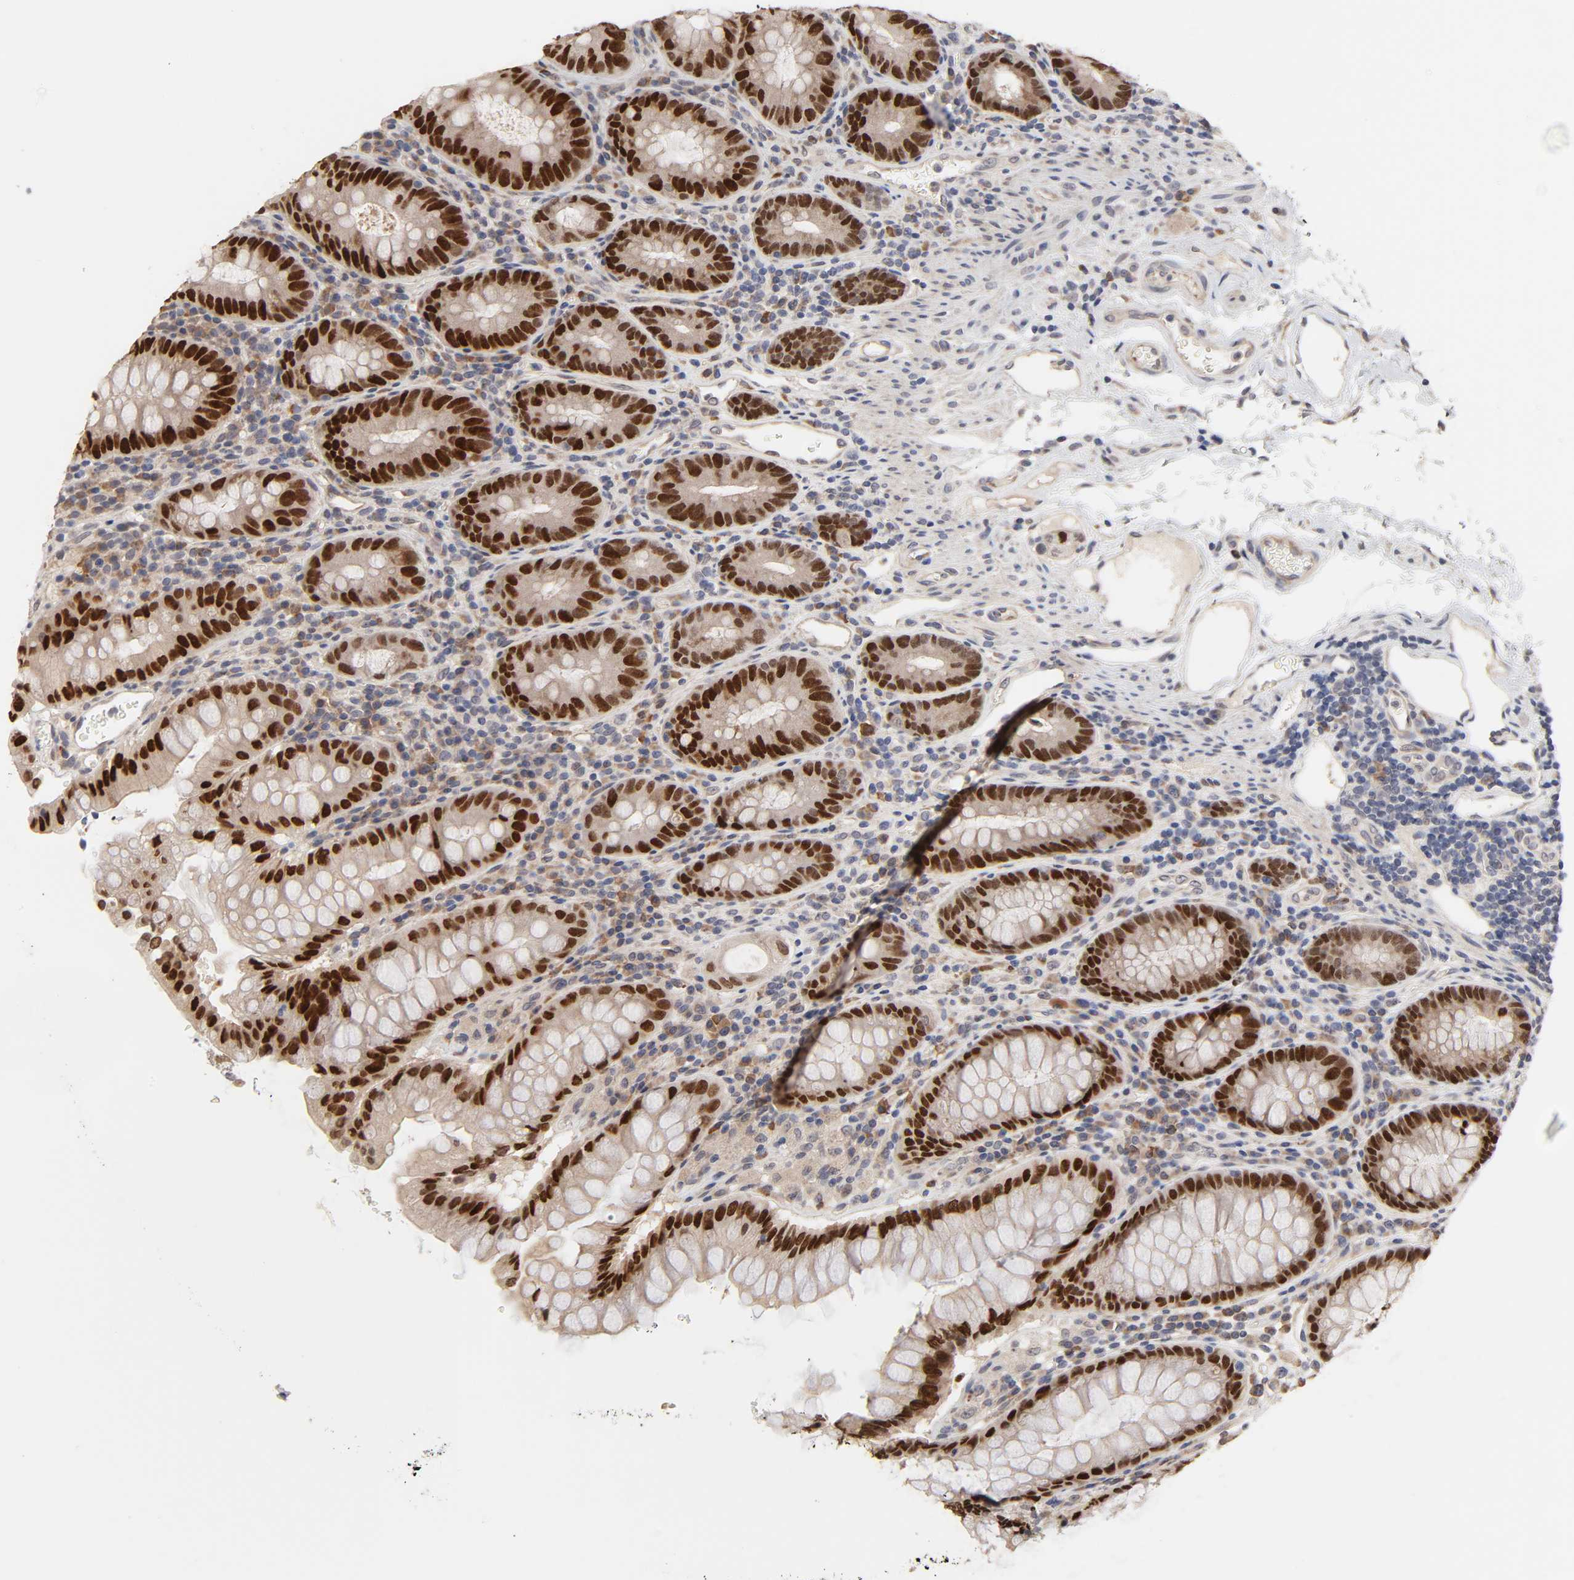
{"staining": {"intensity": "weak", "quantity": ">75%", "location": "cytoplasmic/membranous,nuclear"}, "tissue": "colon", "cell_type": "Endothelial cells", "image_type": "normal", "snomed": [{"axis": "morphology", "description": "Normal tissue, NOS"}, {"axis": "topography", "description": "Colon"}], "caption": "This image displays immunohistochemistry staining of unremarkable colon, with low weak cytoplasmic/membranous,nuclear positivity in about >75% of endothelial cells.", "gene": "HNF4A", "patient": {"sex": "female", "age": 46}}